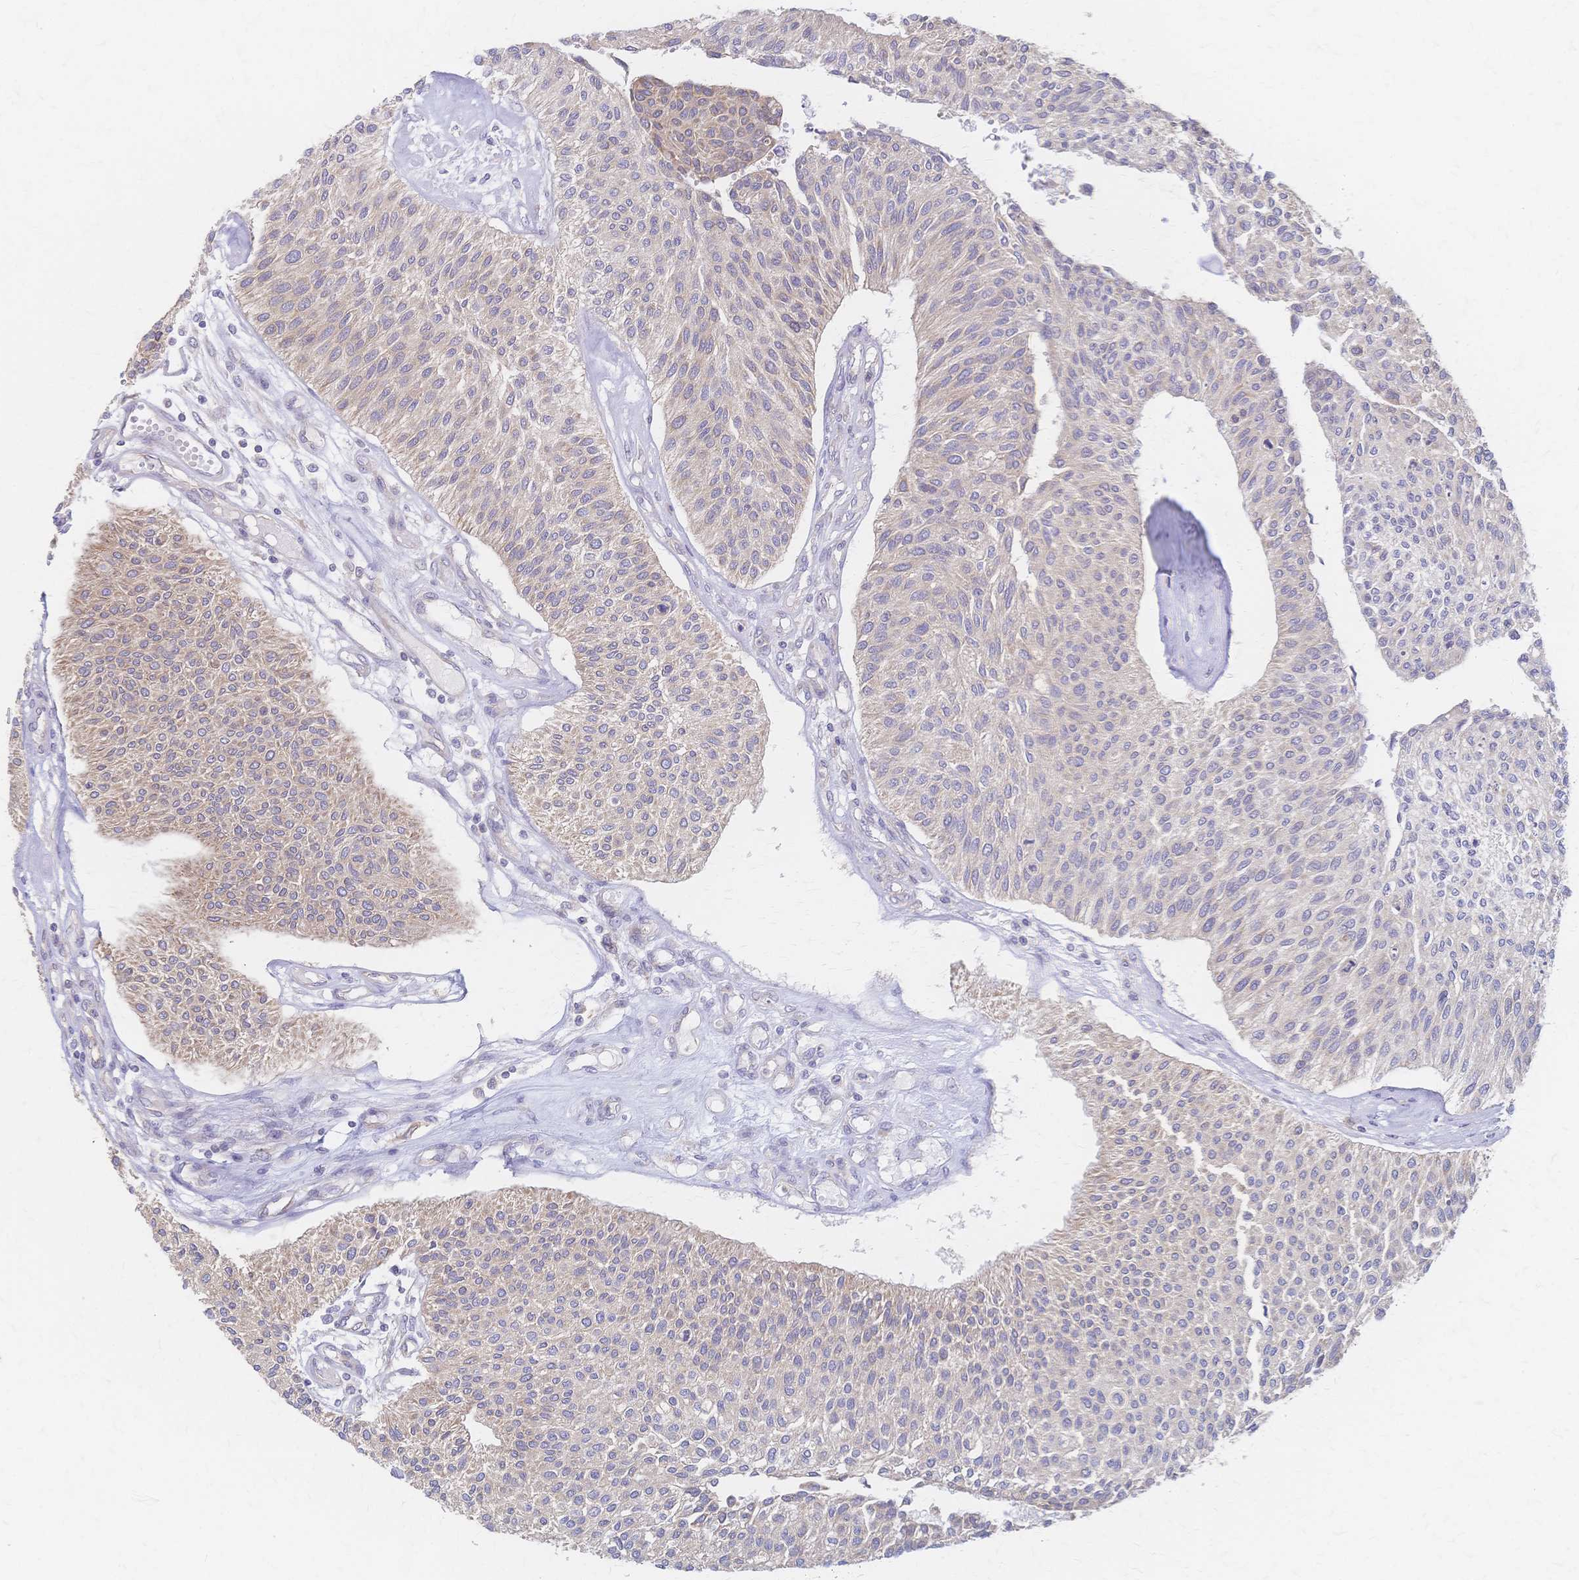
{"staining": {"intensity": "weak", "quantity": "25%-75%", "location": "cytoplasmic/membranous"}, "tissue": "urothelial cancer", "cell_type": "Tumor cells", "image_type": "cancer", "snomed": [{"axis": "morphology", "description": "Urothelial carcinoma, NOS"}, {"axis": "topography", "description": "Urinary bladder"}], "caption": "Urothelial cancer tissue displays weak cytoplasmic/membranous expression in approximately 25%-75% of tumor cells", "gene": "CYB5A", "patient": {"sex": "male", "age": 55}}